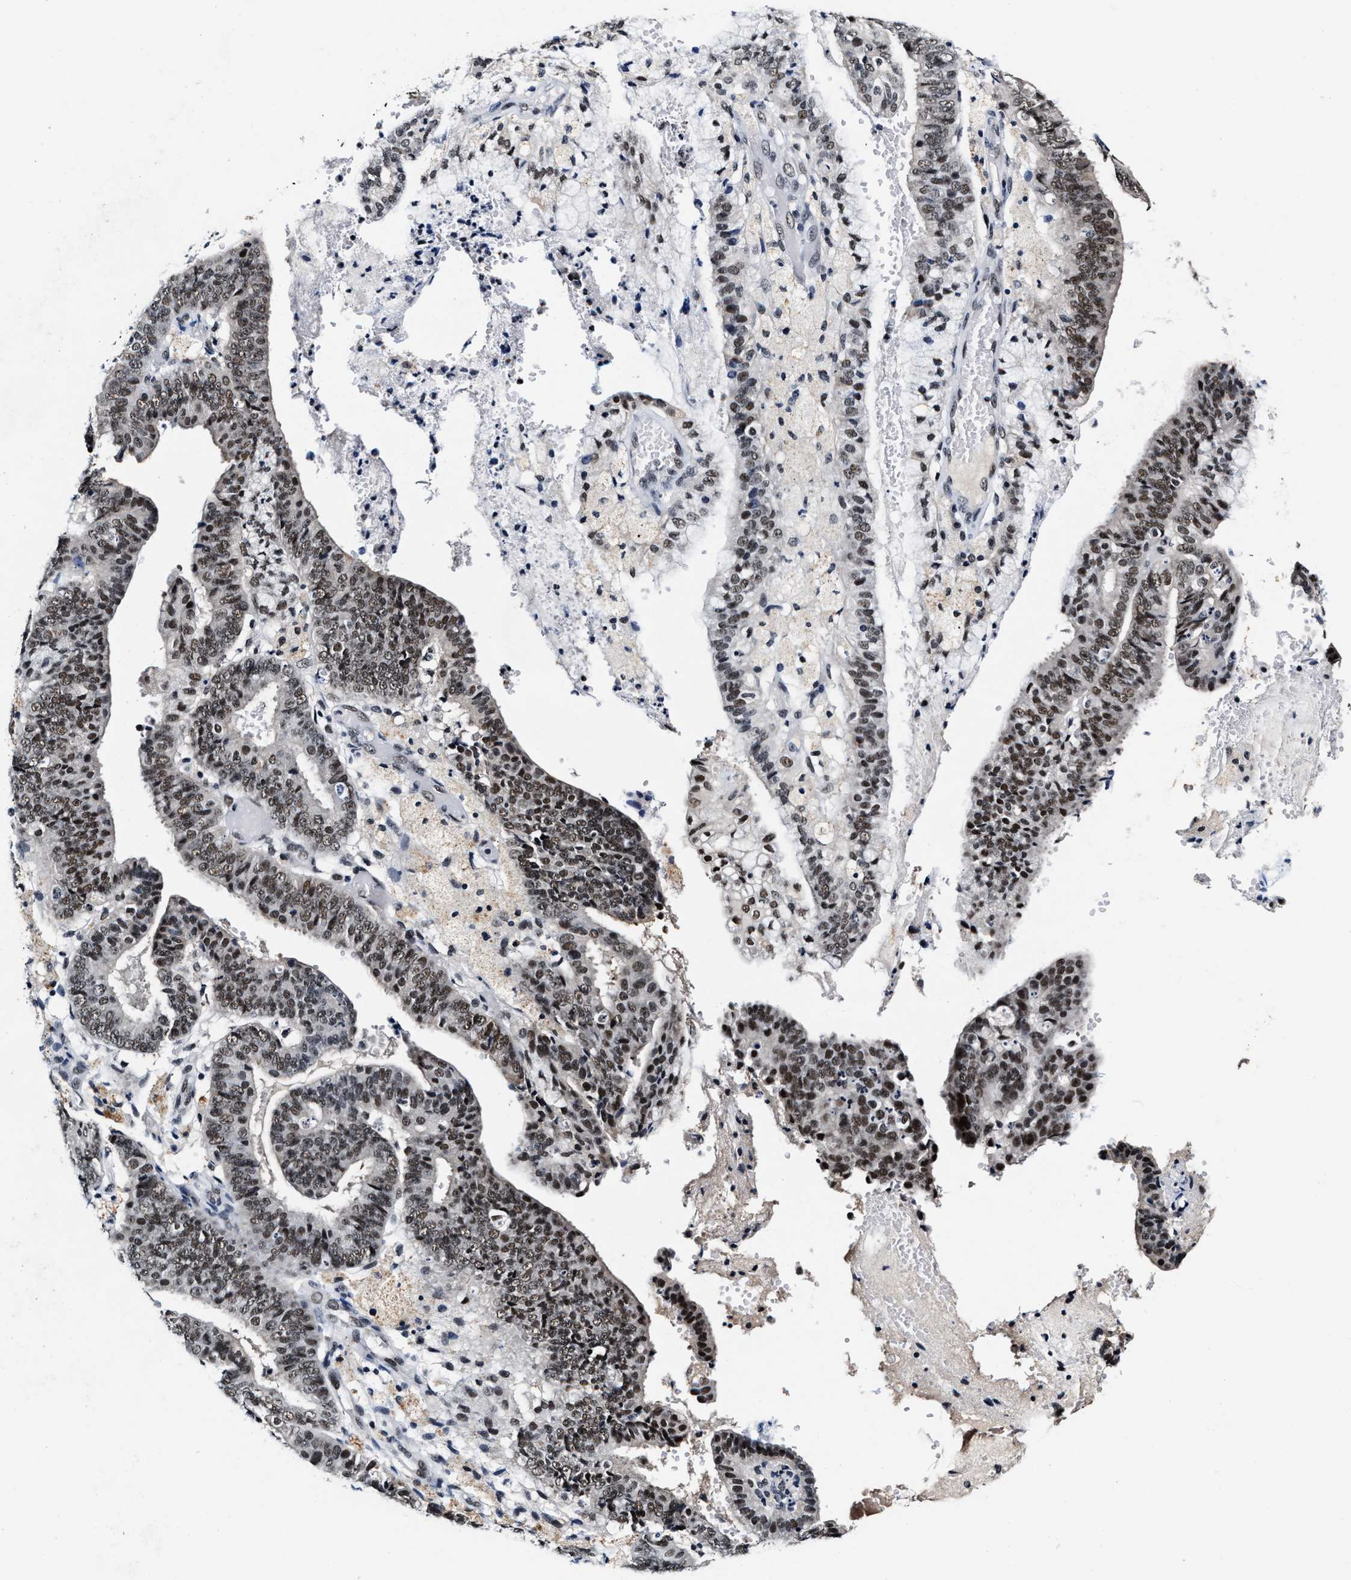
{"staining": {"intensity": "moderate", "quantity": ">75%", "location": "nuclear"}, "tissue": "endometrial cancer", "cell_type": "Tumor cells", "image_type": "cancer", "snomed": [{"axis": "morphology", "description": "Adenocarcinoma, NOS"}, {"axis": "topography", "description": "Endometrium"}], "caption": "Immunohistochemical staining of adenocarcinoma (endometrial) reveals medium levels of moderate nuclear positivity in approximately >75% of tumor cells.", "gene": "INIP", "patient": {"sex": "female", "age": 63}}